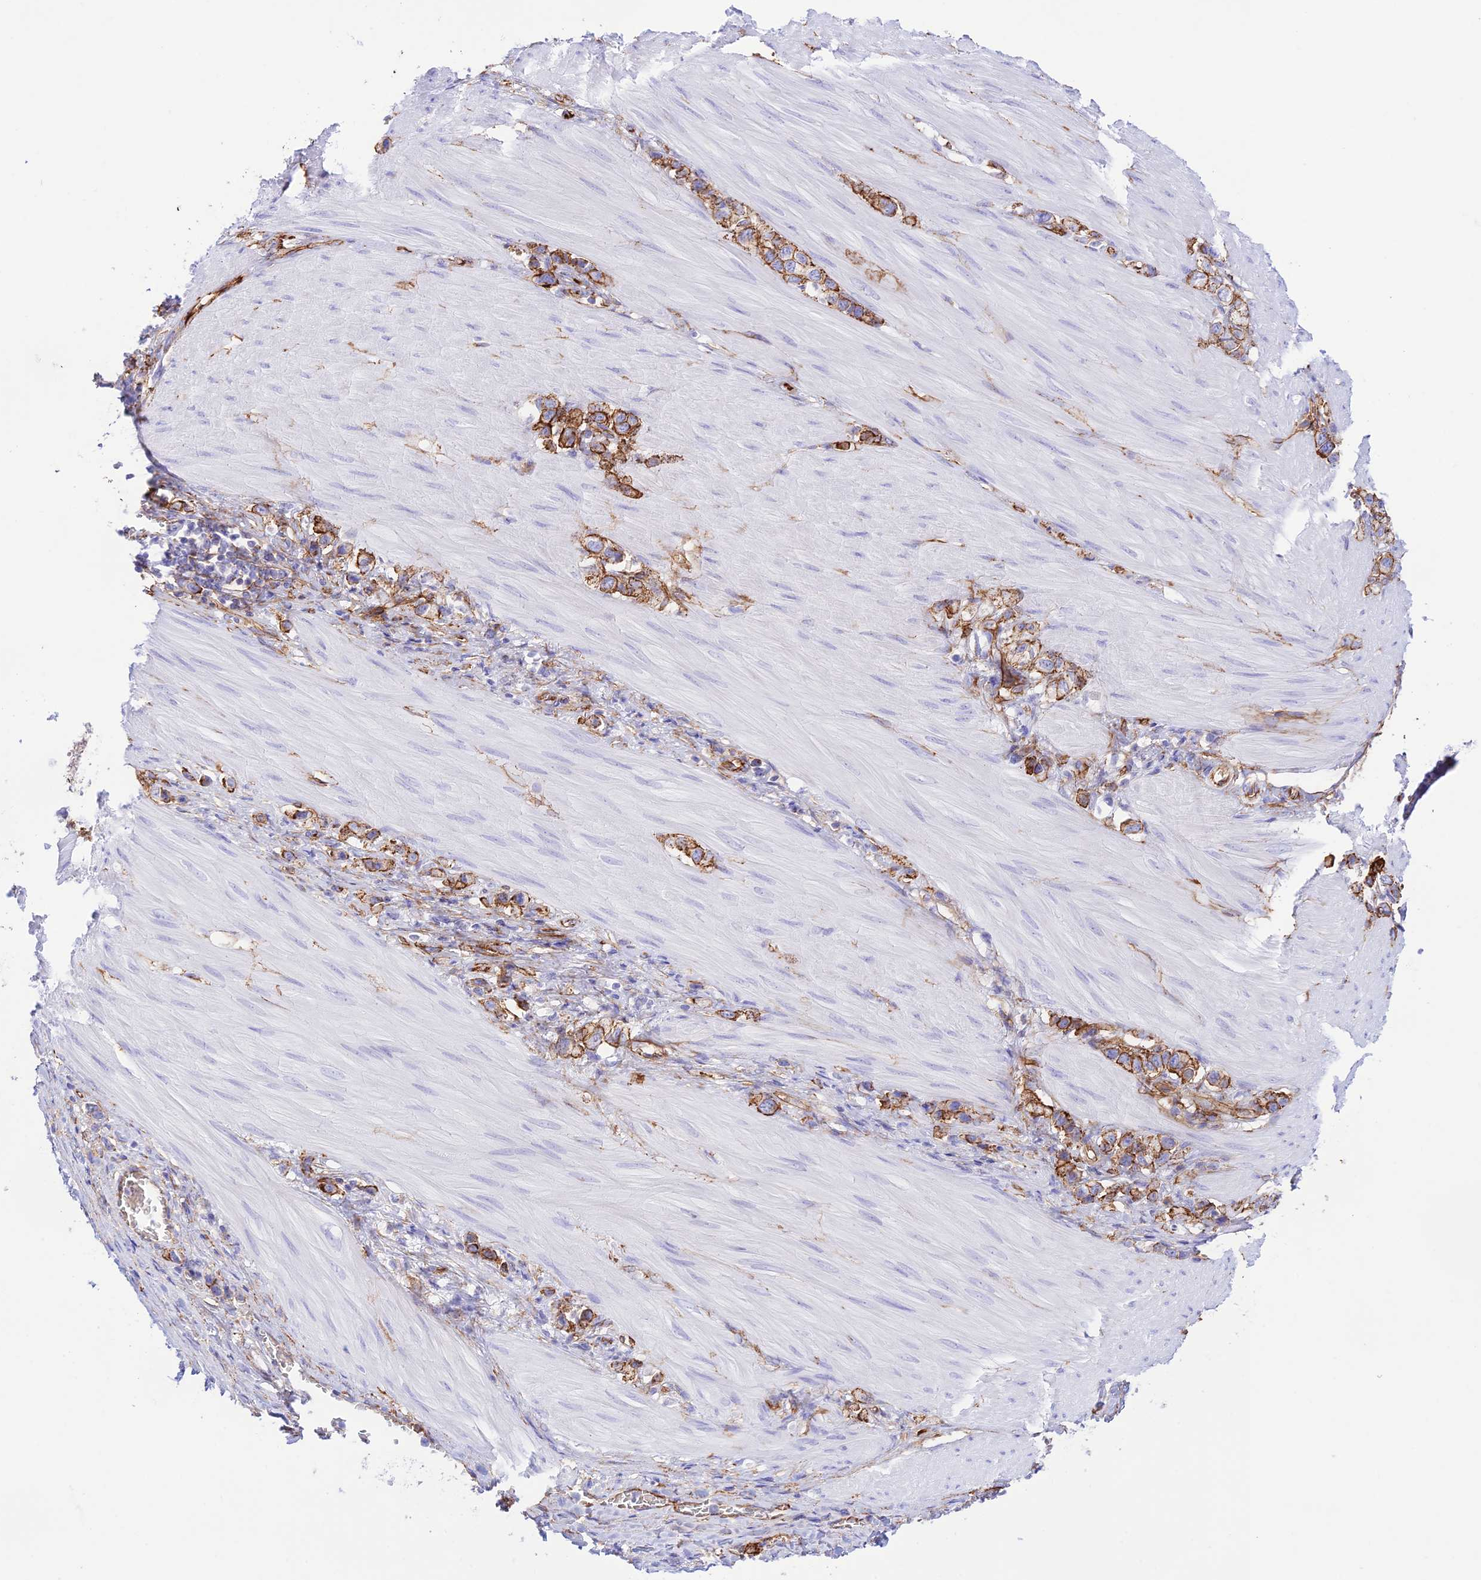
{"staining": {"intensity": "strong", "quantity": "25%-75%", "location": "cytoplasmic/membranous"}, "tissue": "stomach cancer", "cell_type": "Tumor cells", "image_type": "cancer", "snomed": [{"axis": "morphology", "description": "Adenocarcinoma, NOS"}, {"axis": "topography", "description": "Stomach"}], "caption": "Immunohistochemical staining of human stomach cancer (adenocarcinoma) exhibits high levels of strong cytoplasmic/membranous protein staining in about 25%-75% of tumor cells. Using DAB (brown) and hematoxylin (blue) stains, captured at high magnification using brightfield microscopy.", "gene": "YPEL5", "patient": {"sex": "female", "age": 65}}